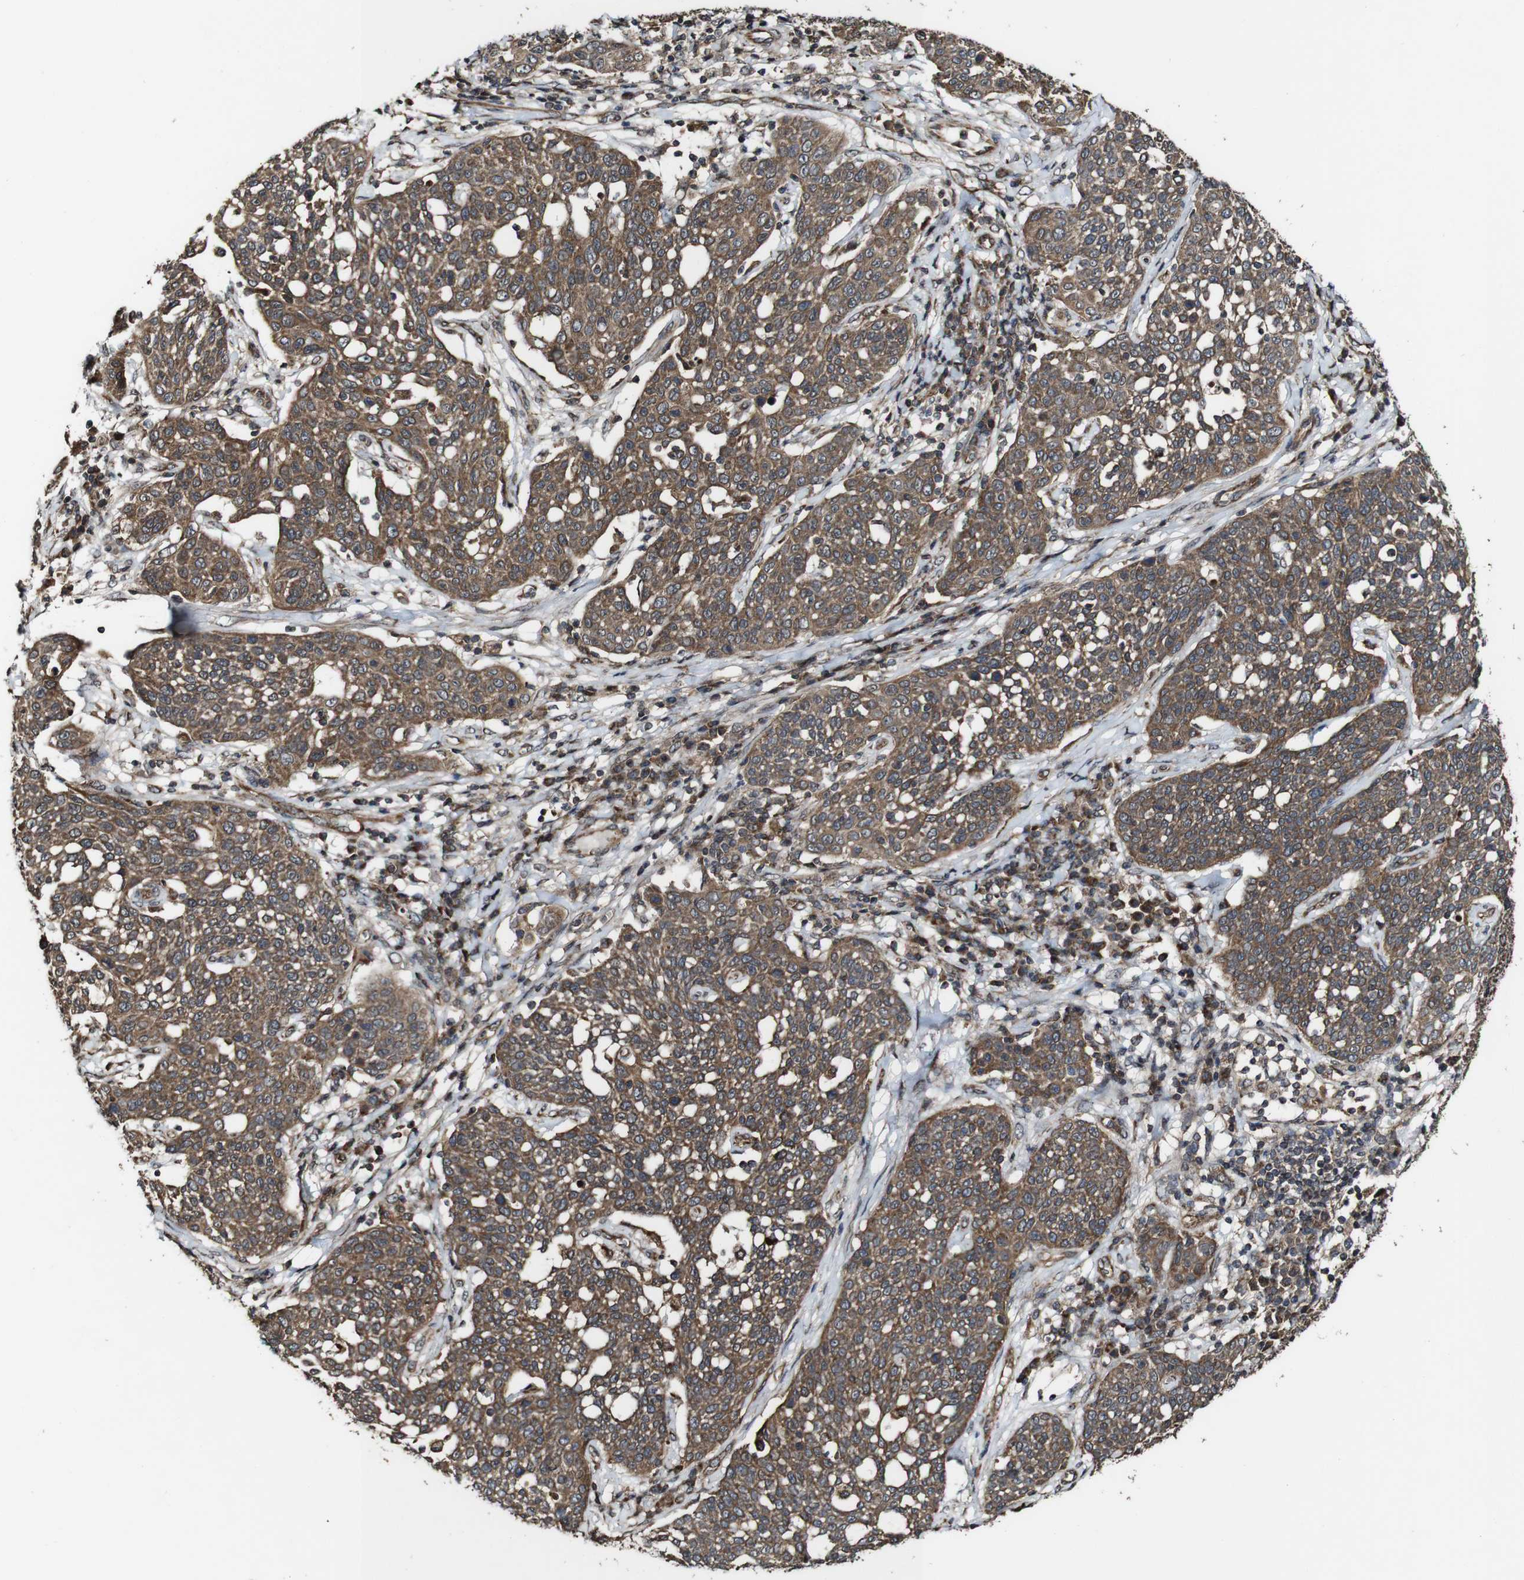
{"staining": {"intensity": "moderate", "quantity": ">75%", "location": "cytoplasmic/membranous"}, "tissue": "cervical cancer", "cell_type": "Tumor cells", "image_type": "cancer", "snomed": [{"axis": "morphology", "description": "Squamous cell carcinoma, NOS"}, {"axis": "topography", "description": "Cervix"}], "caption": "Squamous cell carcinoma (cervical) stained for a protein shows moderate cytoplasmic/membranous positivity in tumor cells.", "gene": "BTN3A3", "patient": {"sex": "female", "age": 34}}